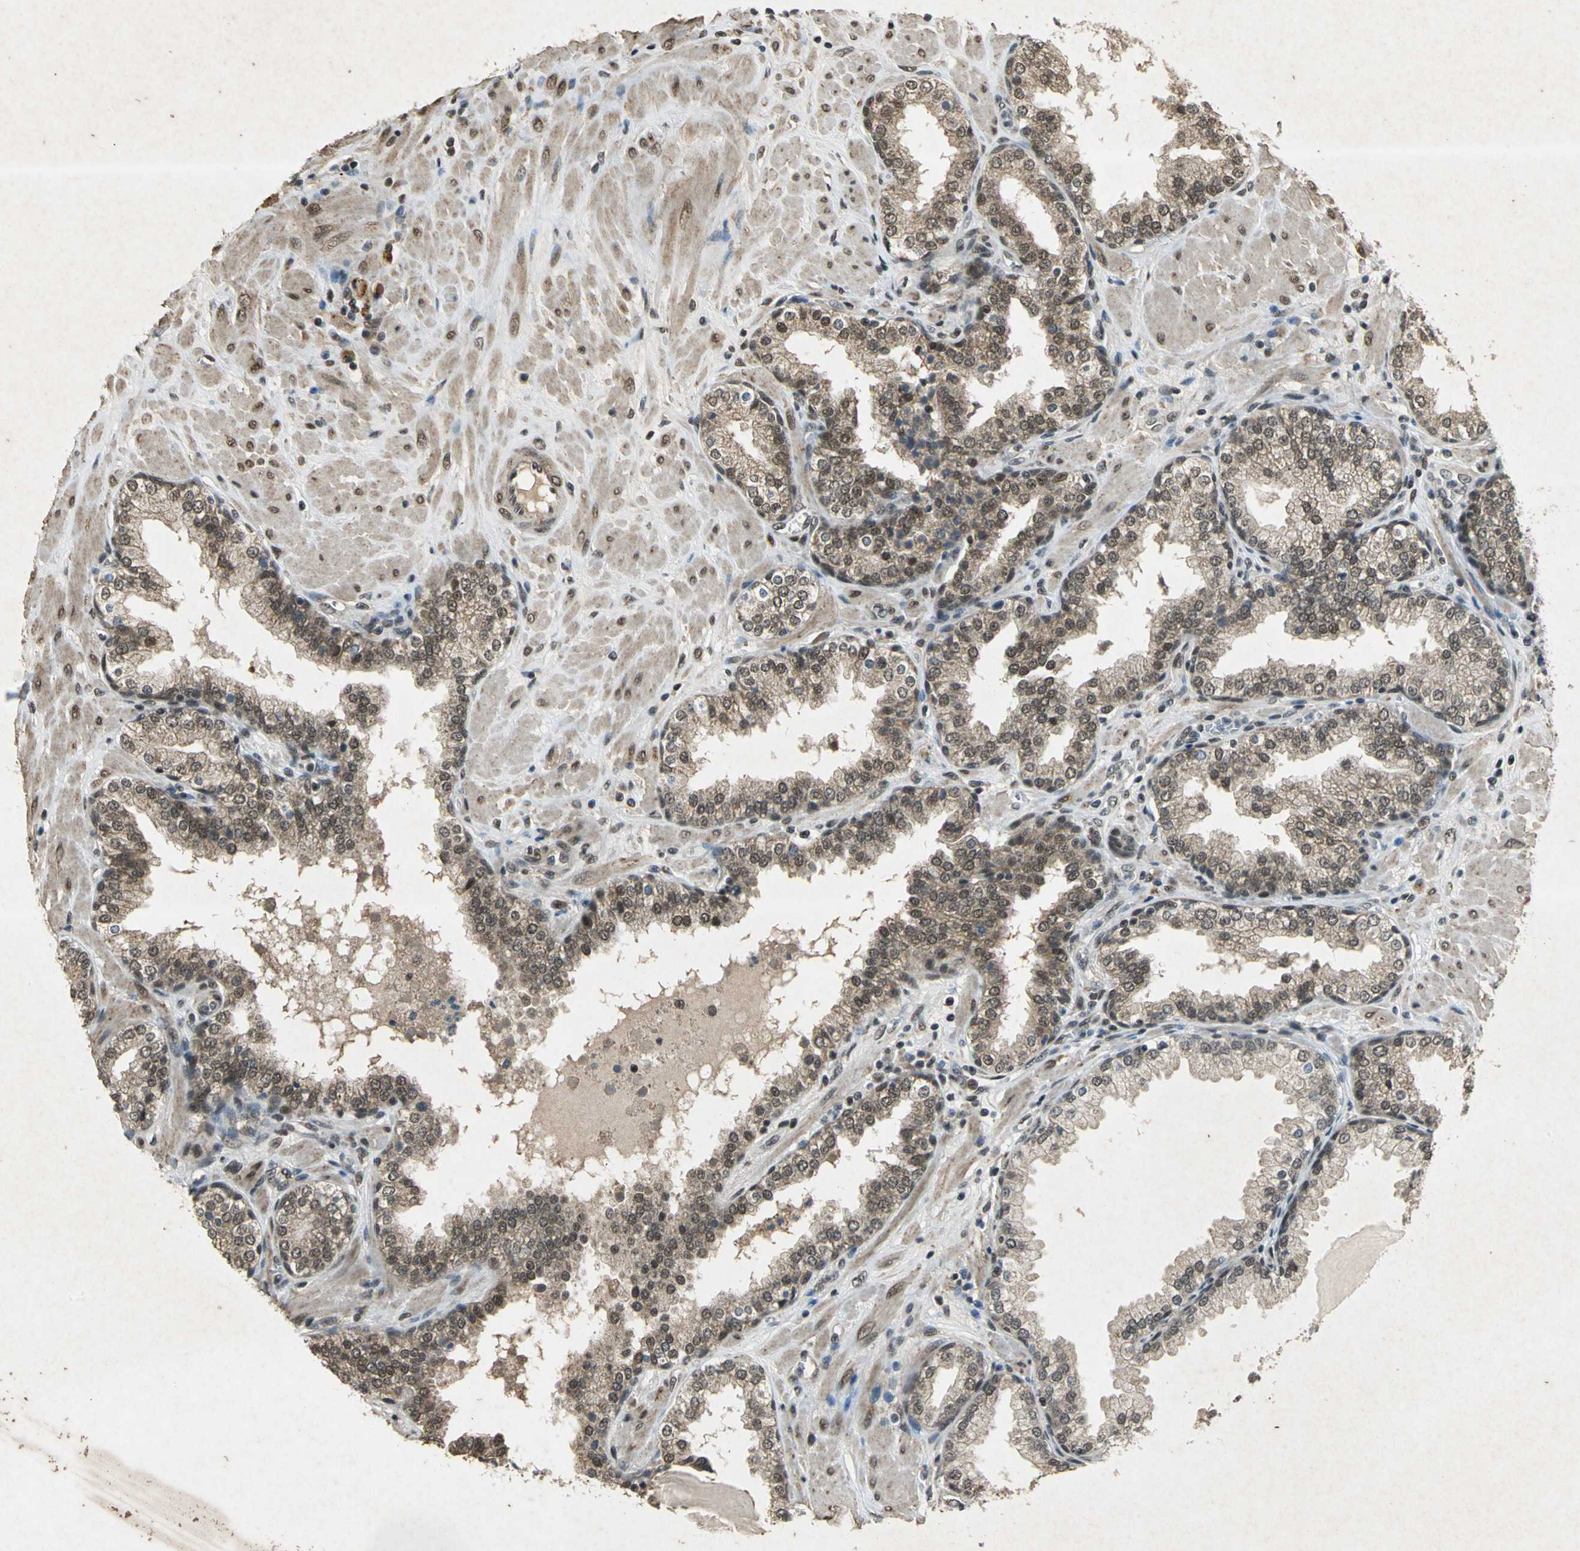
{"staining": {"intensity": "weak", "quantity": "25%-75%", "location": "nuclear"}, "tissue": "prostate", "cell_type": "Glandular cells", "image_type": "normal", "snomed": [{"axis": "morphology", "description": "Normal tissue, NOS"}, {"axis": "topography", "description": "Prostate"}], "caption": "Prostate stained with IHC demonstrates weak nuclear positivity in about 25%-75% of glandular cells.", "gene": "NOTCH3", "patient": {"sex": "male", "age": 51}}